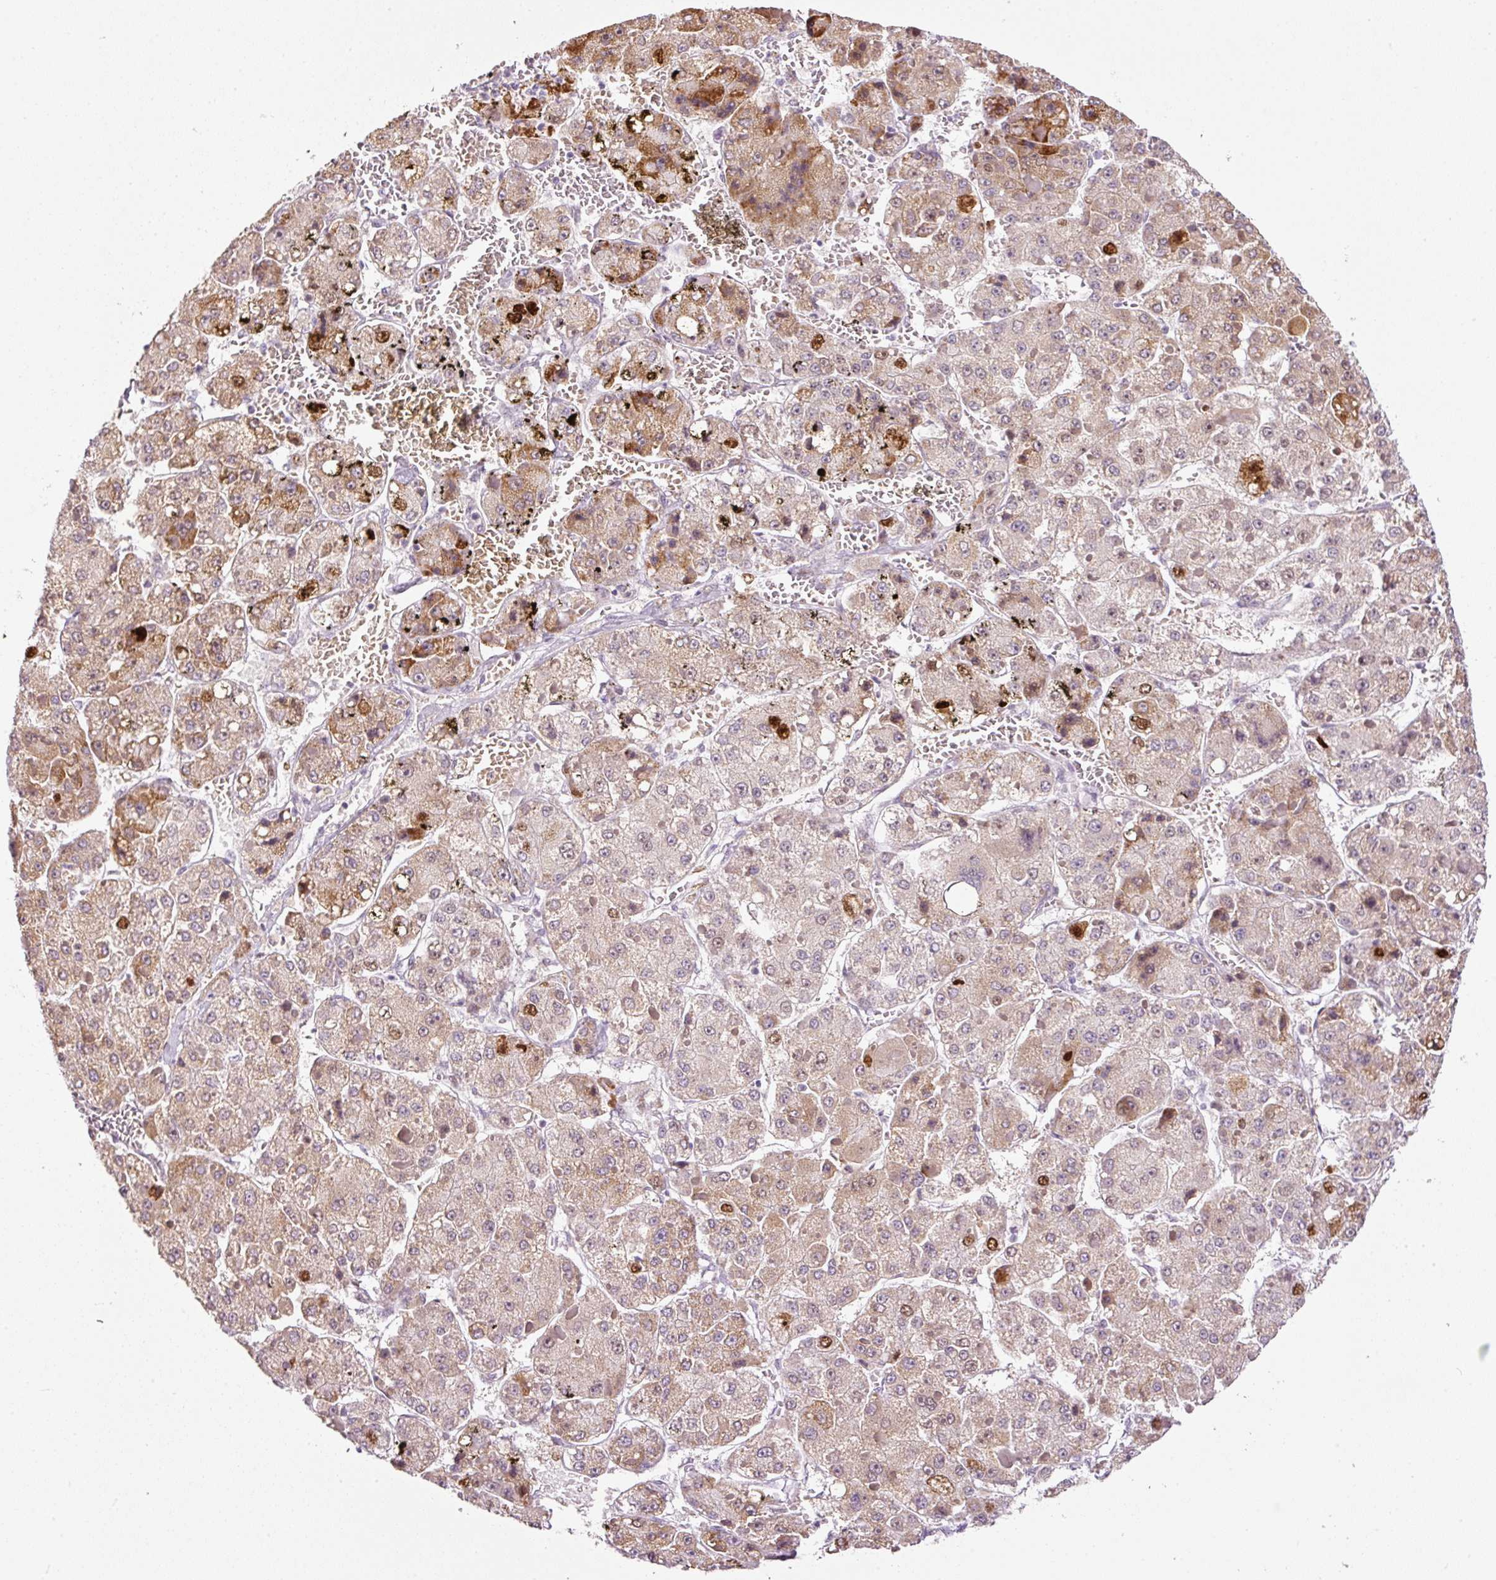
{"staining": {"intensity": "moderate", "quantity": ">75%", "location": "cytoplasmic/membranous,nuclear"}, "tissue": "liver cancer", "cell_type": "Tumor cells", "image_type": "cancer", "snomed": [{"axis": "morphology", "description": "Carcinoma, Hepatocellular, NOS"}, {"axis": "topography", "description": "Liver"}], "caption": "This micrograph displays immunohistochemistry (IHC) staining of human liver hepatocellular carcinoma, with medium moderate cytoplasmic/membranous and nuclear staining in about >75% of tumor cells.", "gene": "KPNA2", "patient": {"sex": "female", "age": 73}}